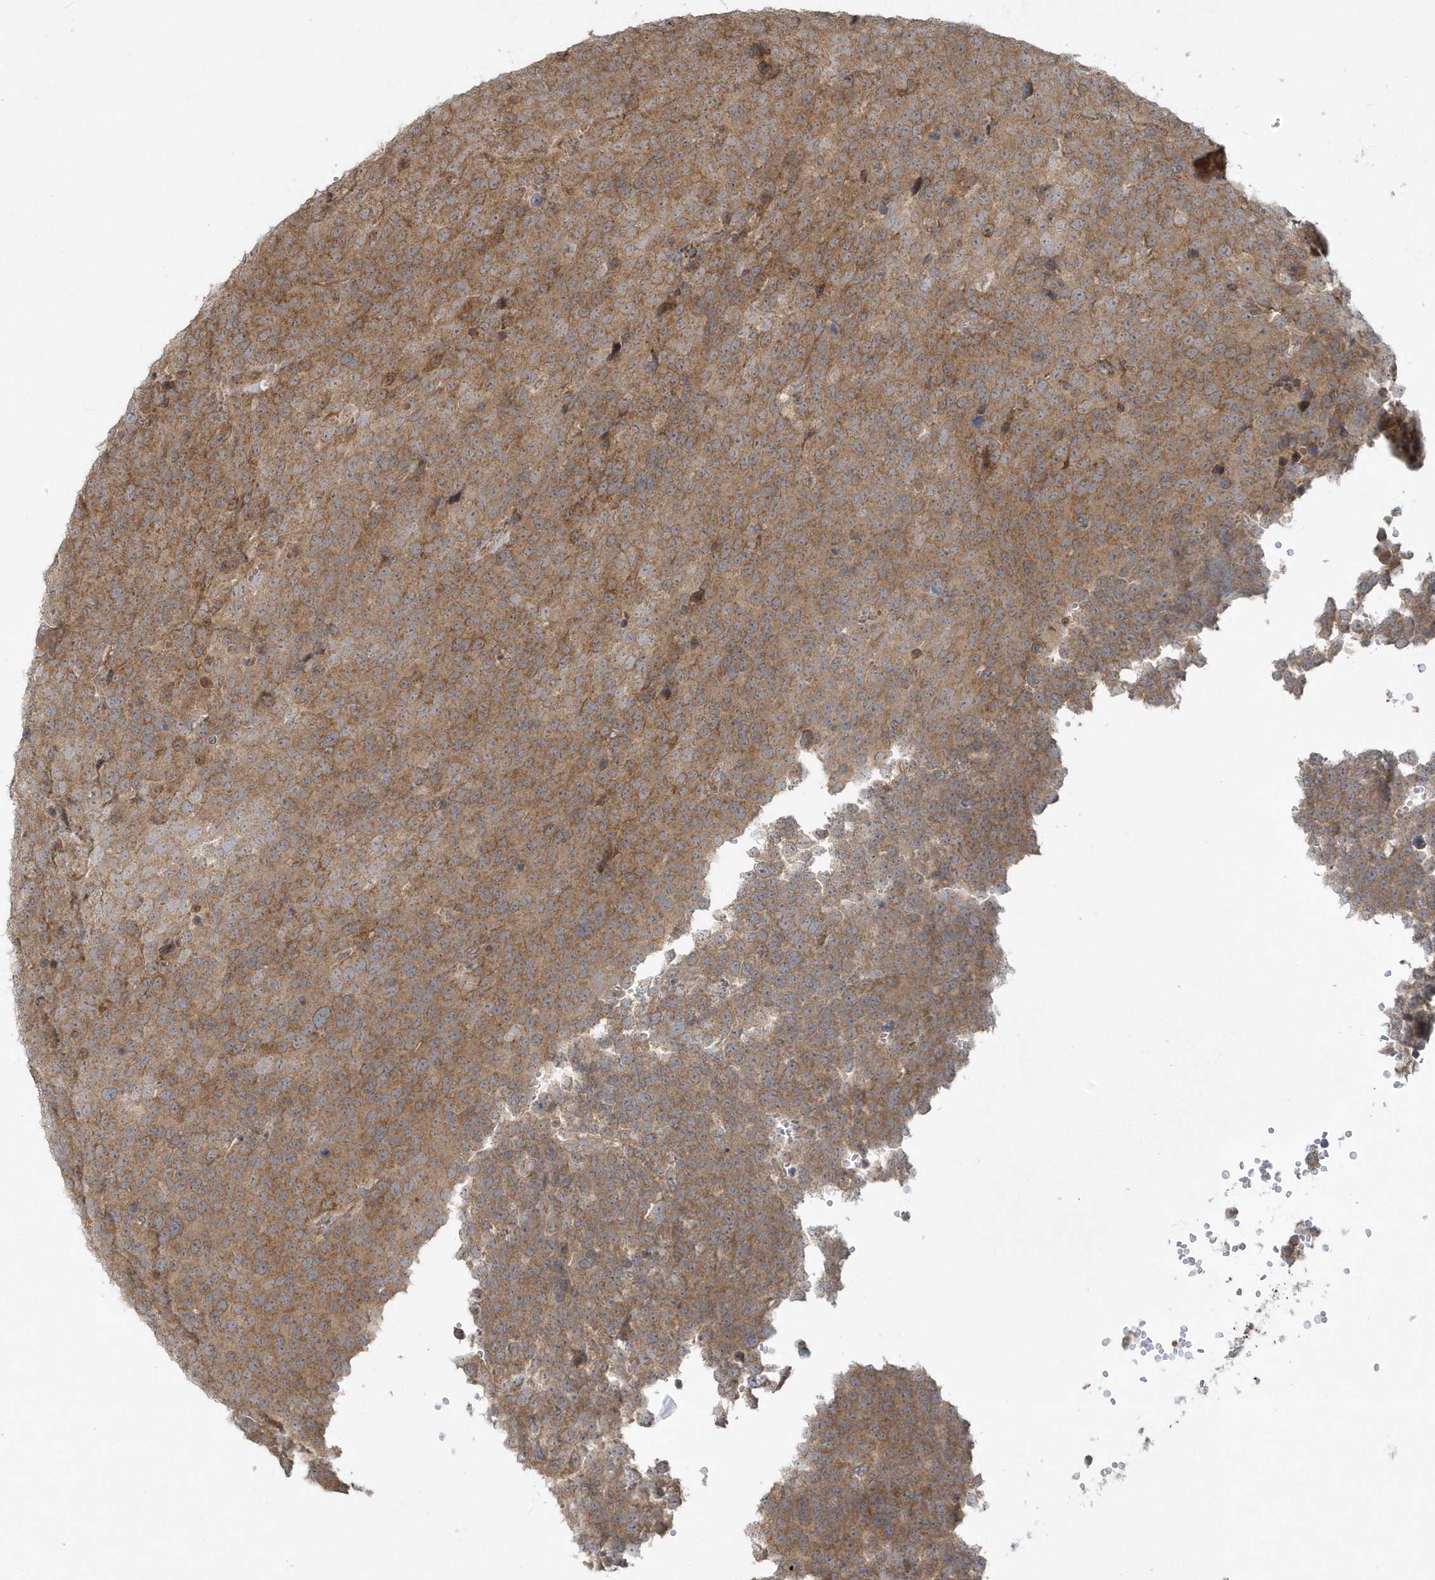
{"staining": {"intensity": "moderate", "quantity": ">75%", "location": "cytoplasmic/membranous"}, "tissue": "testis cancer", "cell_type": "Tumor cells", "image_type": "cancer", "snomed": [{"axis": "morphology", "description": "Seminoma, NOS"}, {"axis": "topography", "description": "Testis"}], "caption": "Testis cancer (seminoma) was stained to show a protein in brown. There is medium levels of moderate cytoplasmic/membranous positivity in approximately >75% of tumor cells. Ihc stains the protein of interest in brown and the nuclei are stained blue.", "gene": "THG1L", "patient": {"sex": "male", "age": 71}}